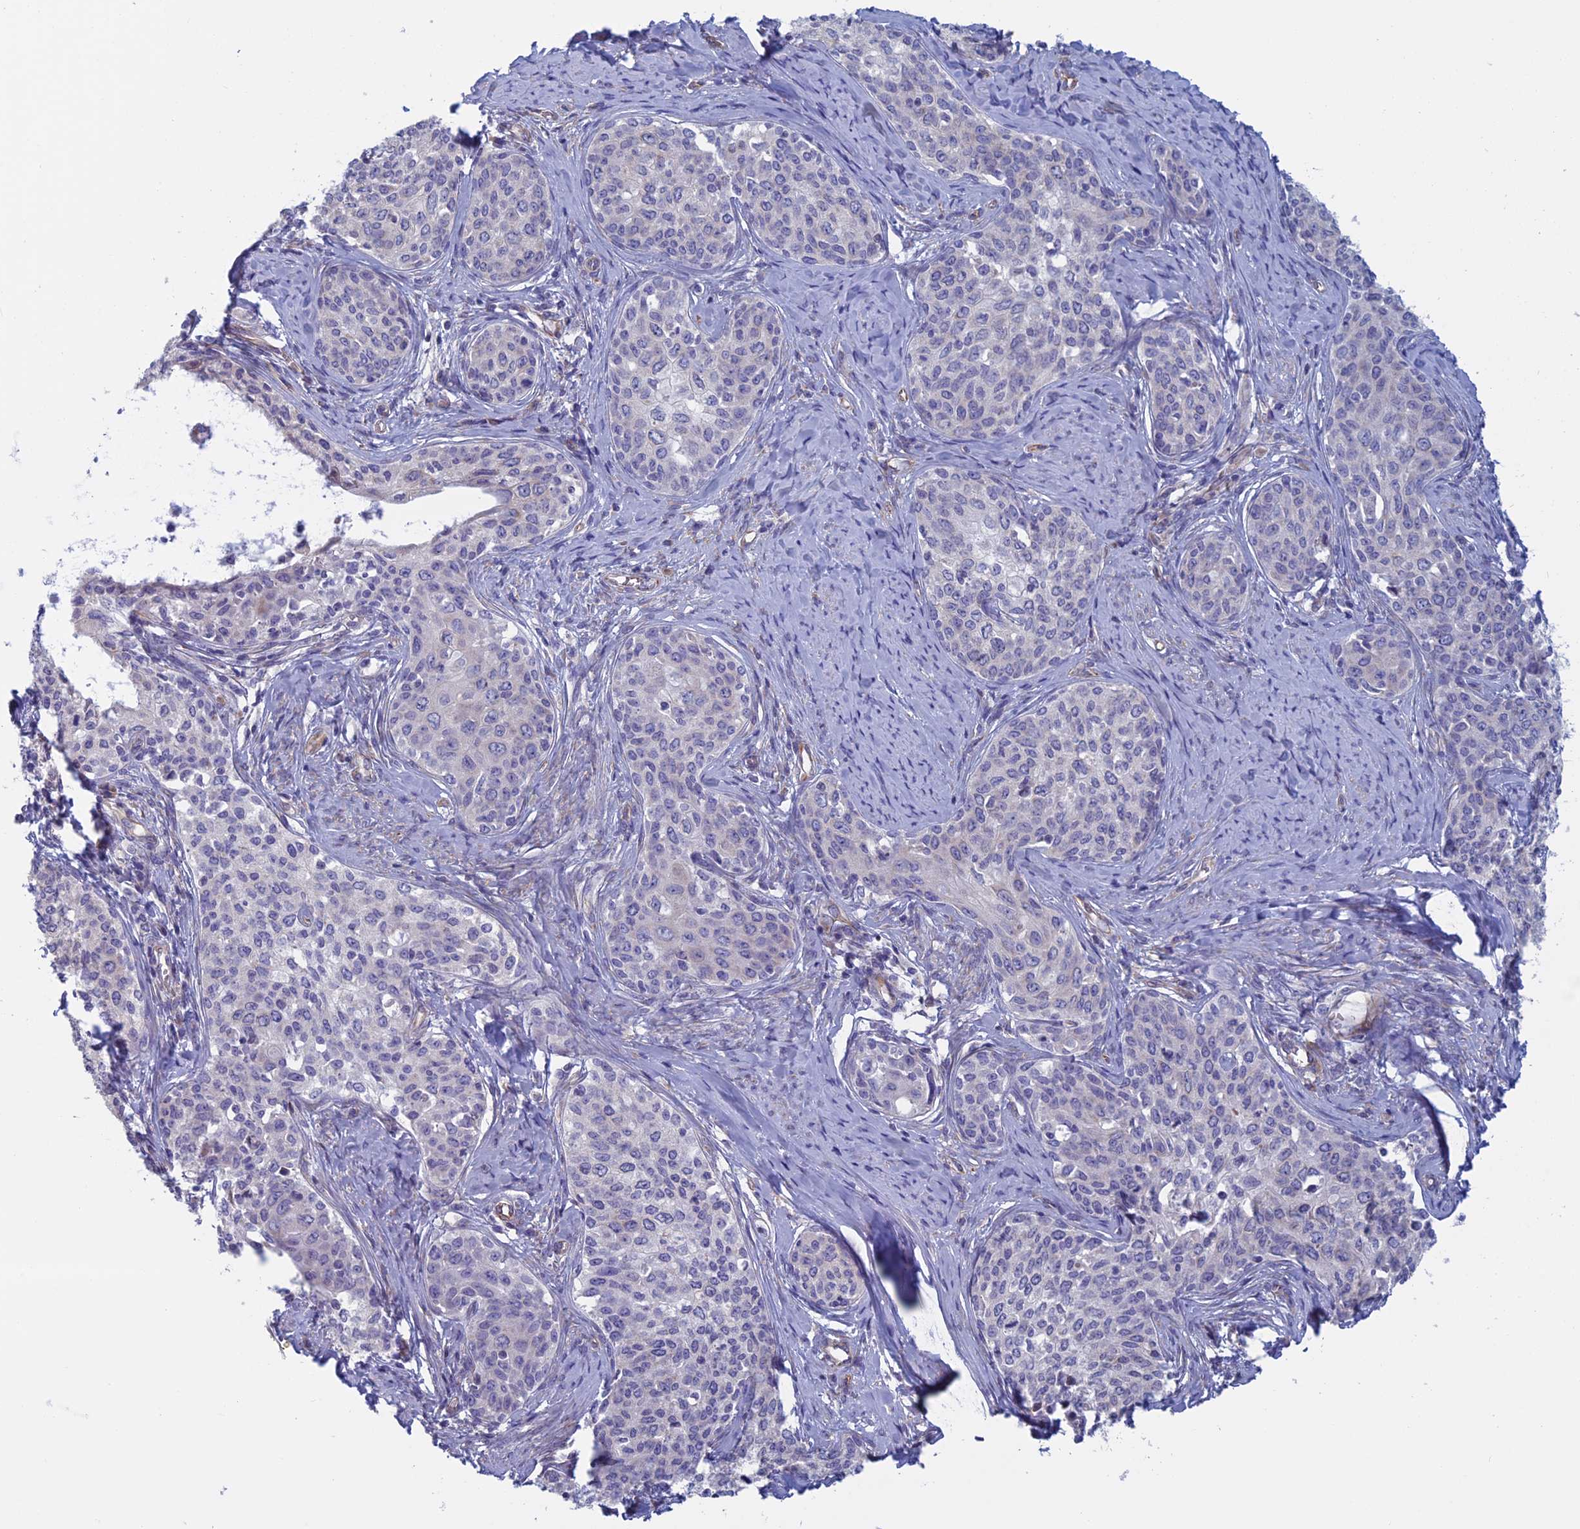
{"staining": {"intensity": "negative", "quantity": "none", "location": "none"}, "tissue": "cervical cancer", "cell_type": "Tumor cells", "image_type": "cancer", "snomed": [{"axis": "morphology", "description": "Squamous cell carcinoma, NOS"}, {"axis": "morphology", "description": "Adenocarcinoma, NOS"}, {"axis": "topography", "description": "Cervix"}], "caption": "Human squamous cell carcinoma (cervical) stained for a protein using IHC demonstrates no positivity in tumor cells.", "gene": "BCL2L10", "patient": {"sex": "female", "age": 52}}